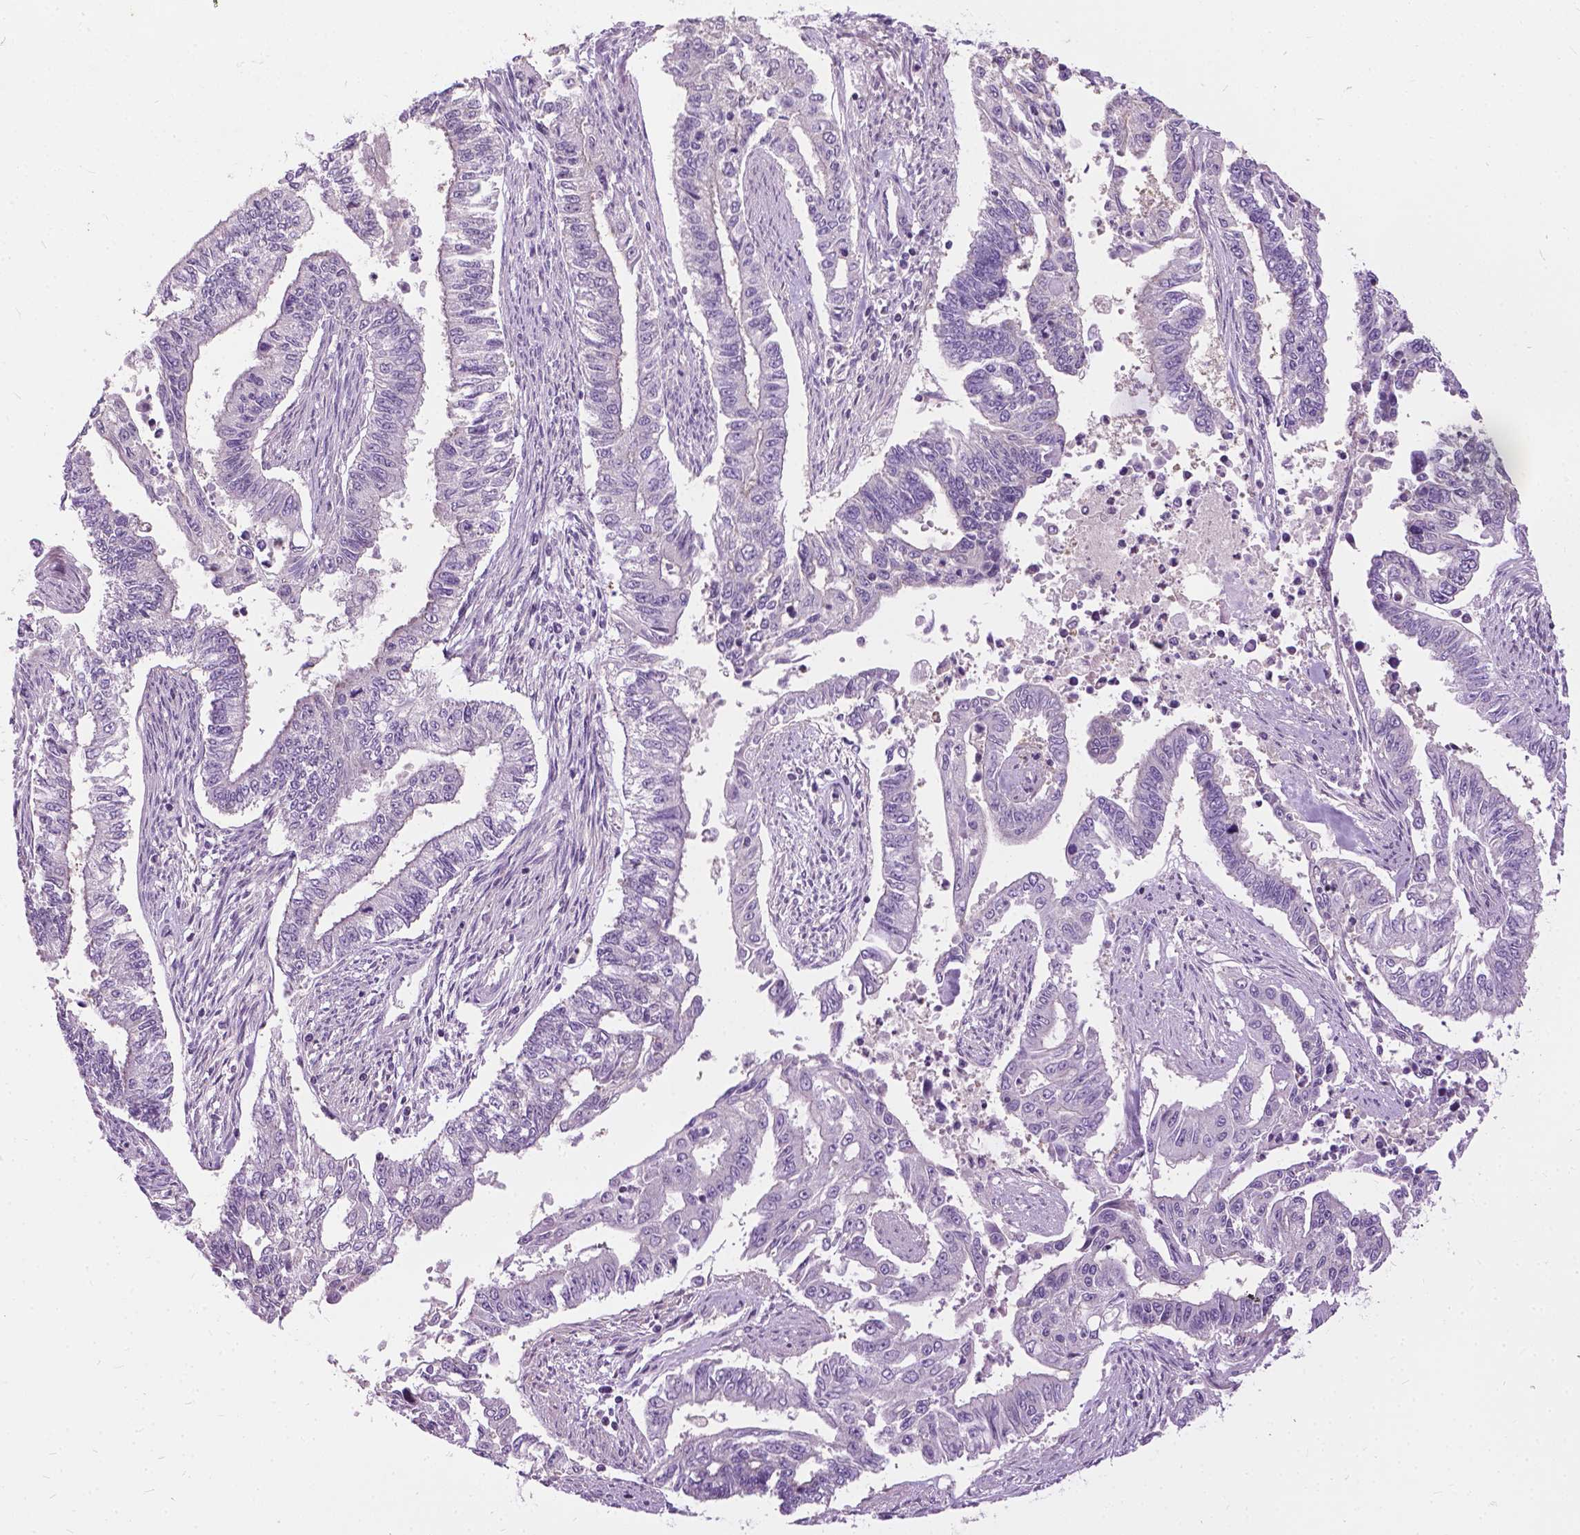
{"staining": {"intensity": "negative", "quantity": "none", "location": "none"}, "tissue": "endometrial cancer", "cell_type": "Tumor cells", "image_type": "cancer", "snomed": [{"axis": "morphology", "description": "Adenocarcinoma, NOS"}, {"axis": "topography", "description": "Uterus"}], "caption": "The image reveals no significant expression in tumor cells of endometrial cancer.", "gene": "JAK3", "patient": {"sex": "female", "age": 59}}